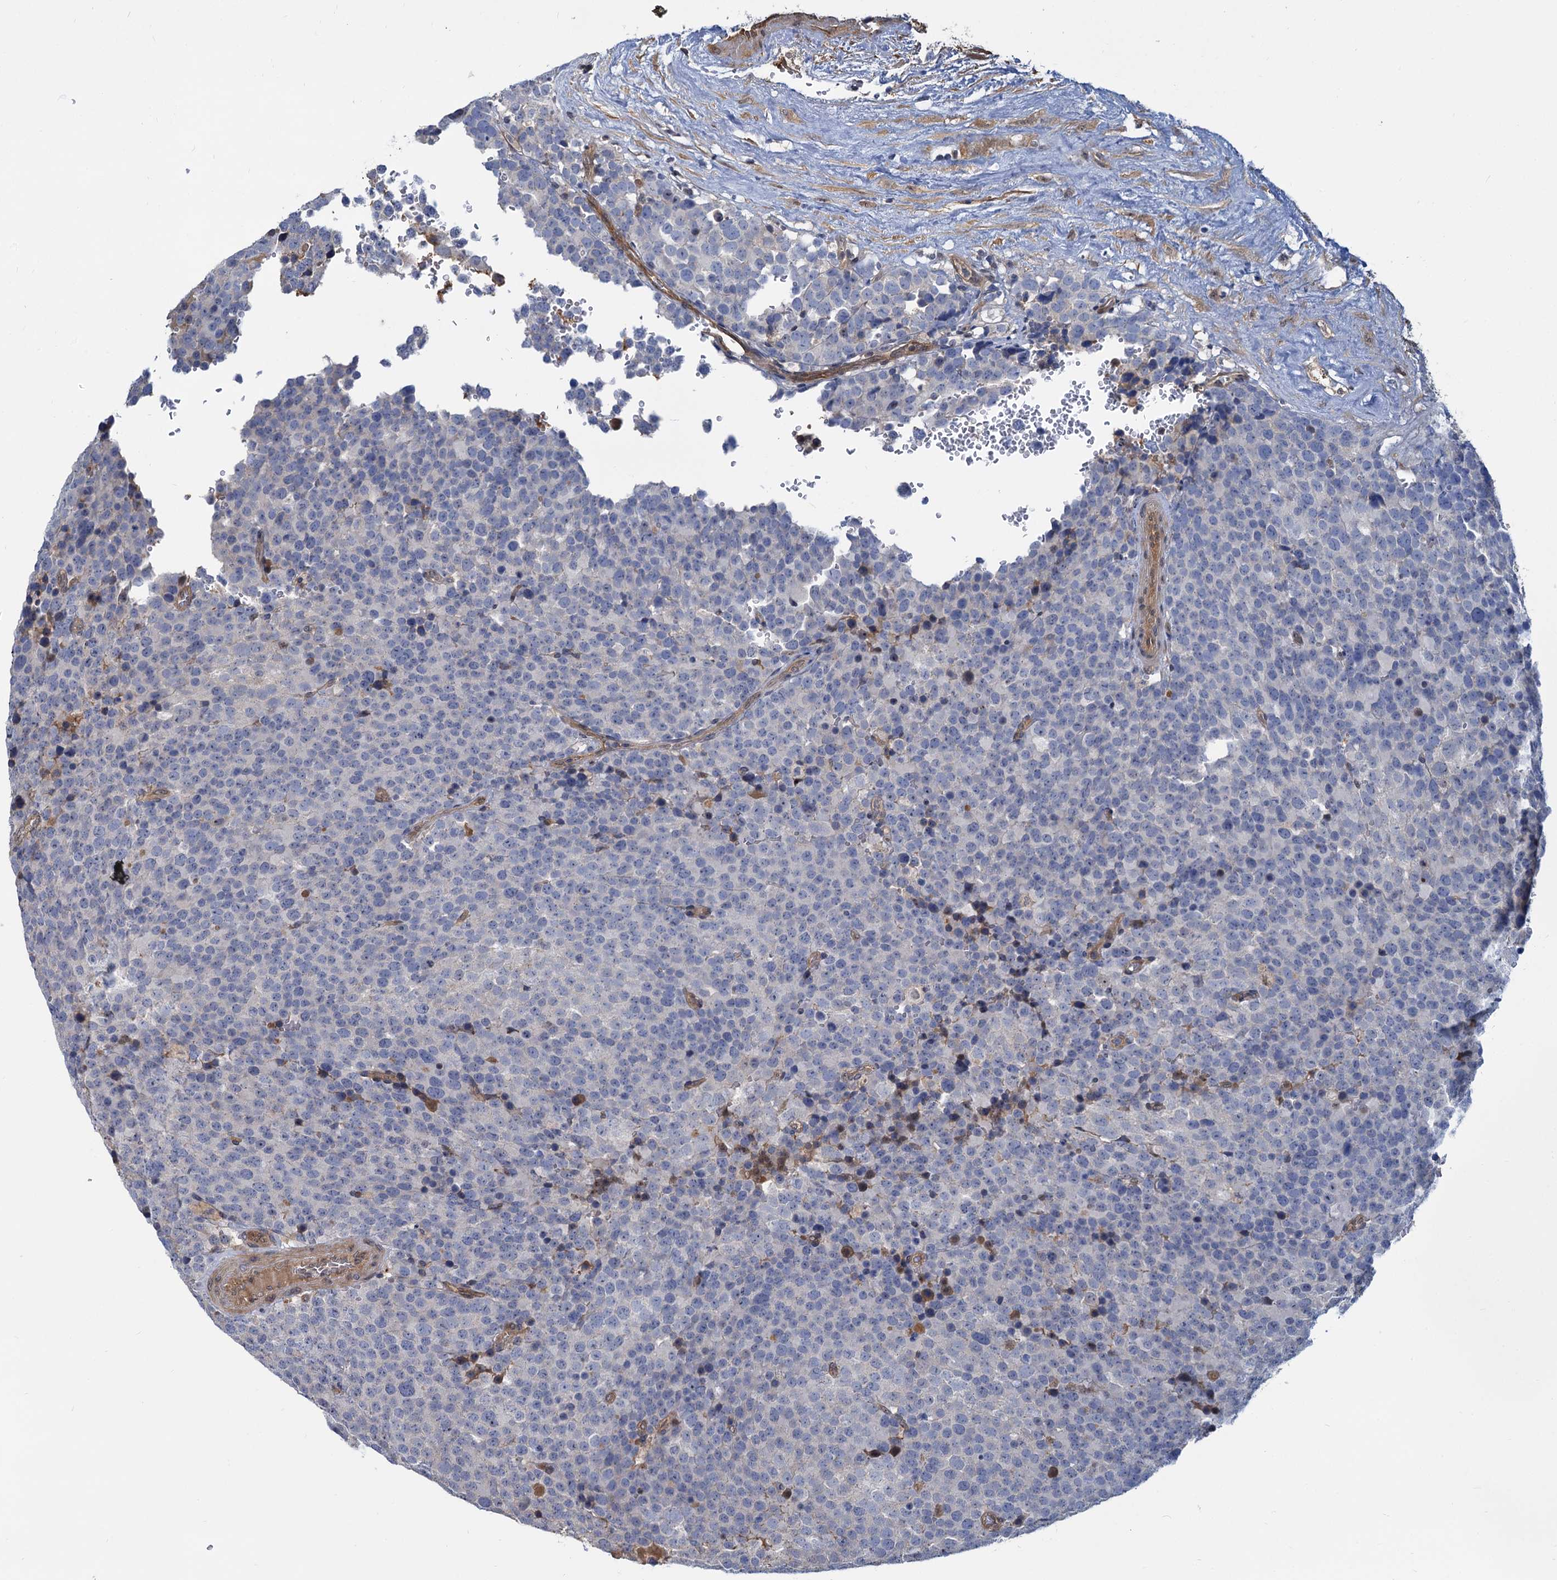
{"staining": {"intensity": "negative", "quantity": "none", "location": "none"}, "tissue": "testis cancer", "cell_type": "Tumor cells", "image_type": "cancer", "snomed": [{"axis": "morphology", "description": "Seminoma, NOS"}, {"axis": "topography", "description": "Testis"}], "caption": "Tumor cells are negative for brown protein staining in testis cancer.", "gene": "SNX15", "patient": {"sex": "male", "age": 71}}